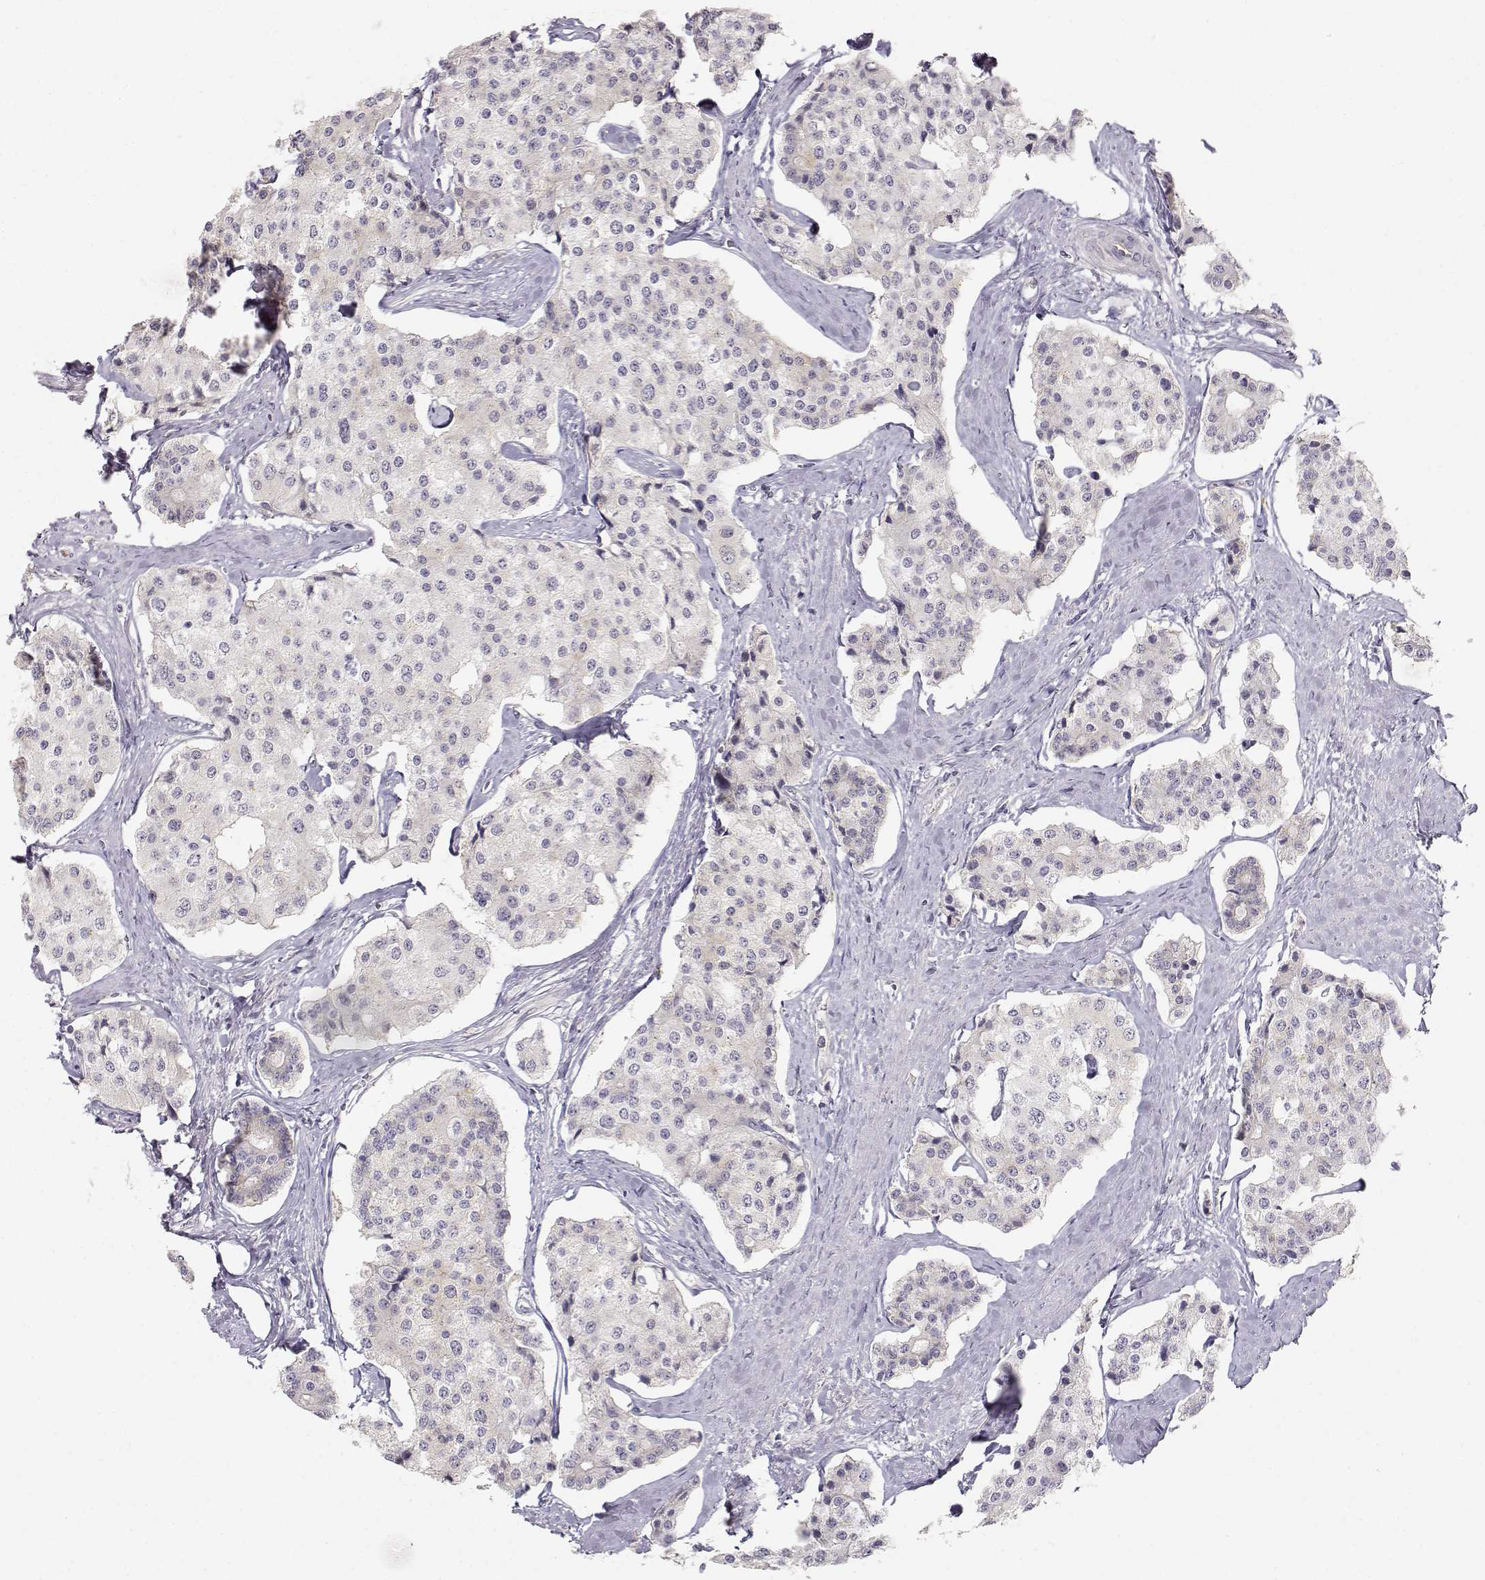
{"staining": {"intensity": "negative", "quantity": "none", "location": "none"}, "tissue": "carcinoid", "cell_type": "Tumor cells", "image_type": "cancer", "snomed": [{"axis": "morphology", "description": "Carcinoid, malignant, NOS"}, {"axis": "topography", "description": "Small intestine"}], "caption": "Carcinoid was stained to show a protein in brown. There is no significant expression in tumor cells.", "gene": "EAF2", "patient": {"sex": "female", "age": 65}}